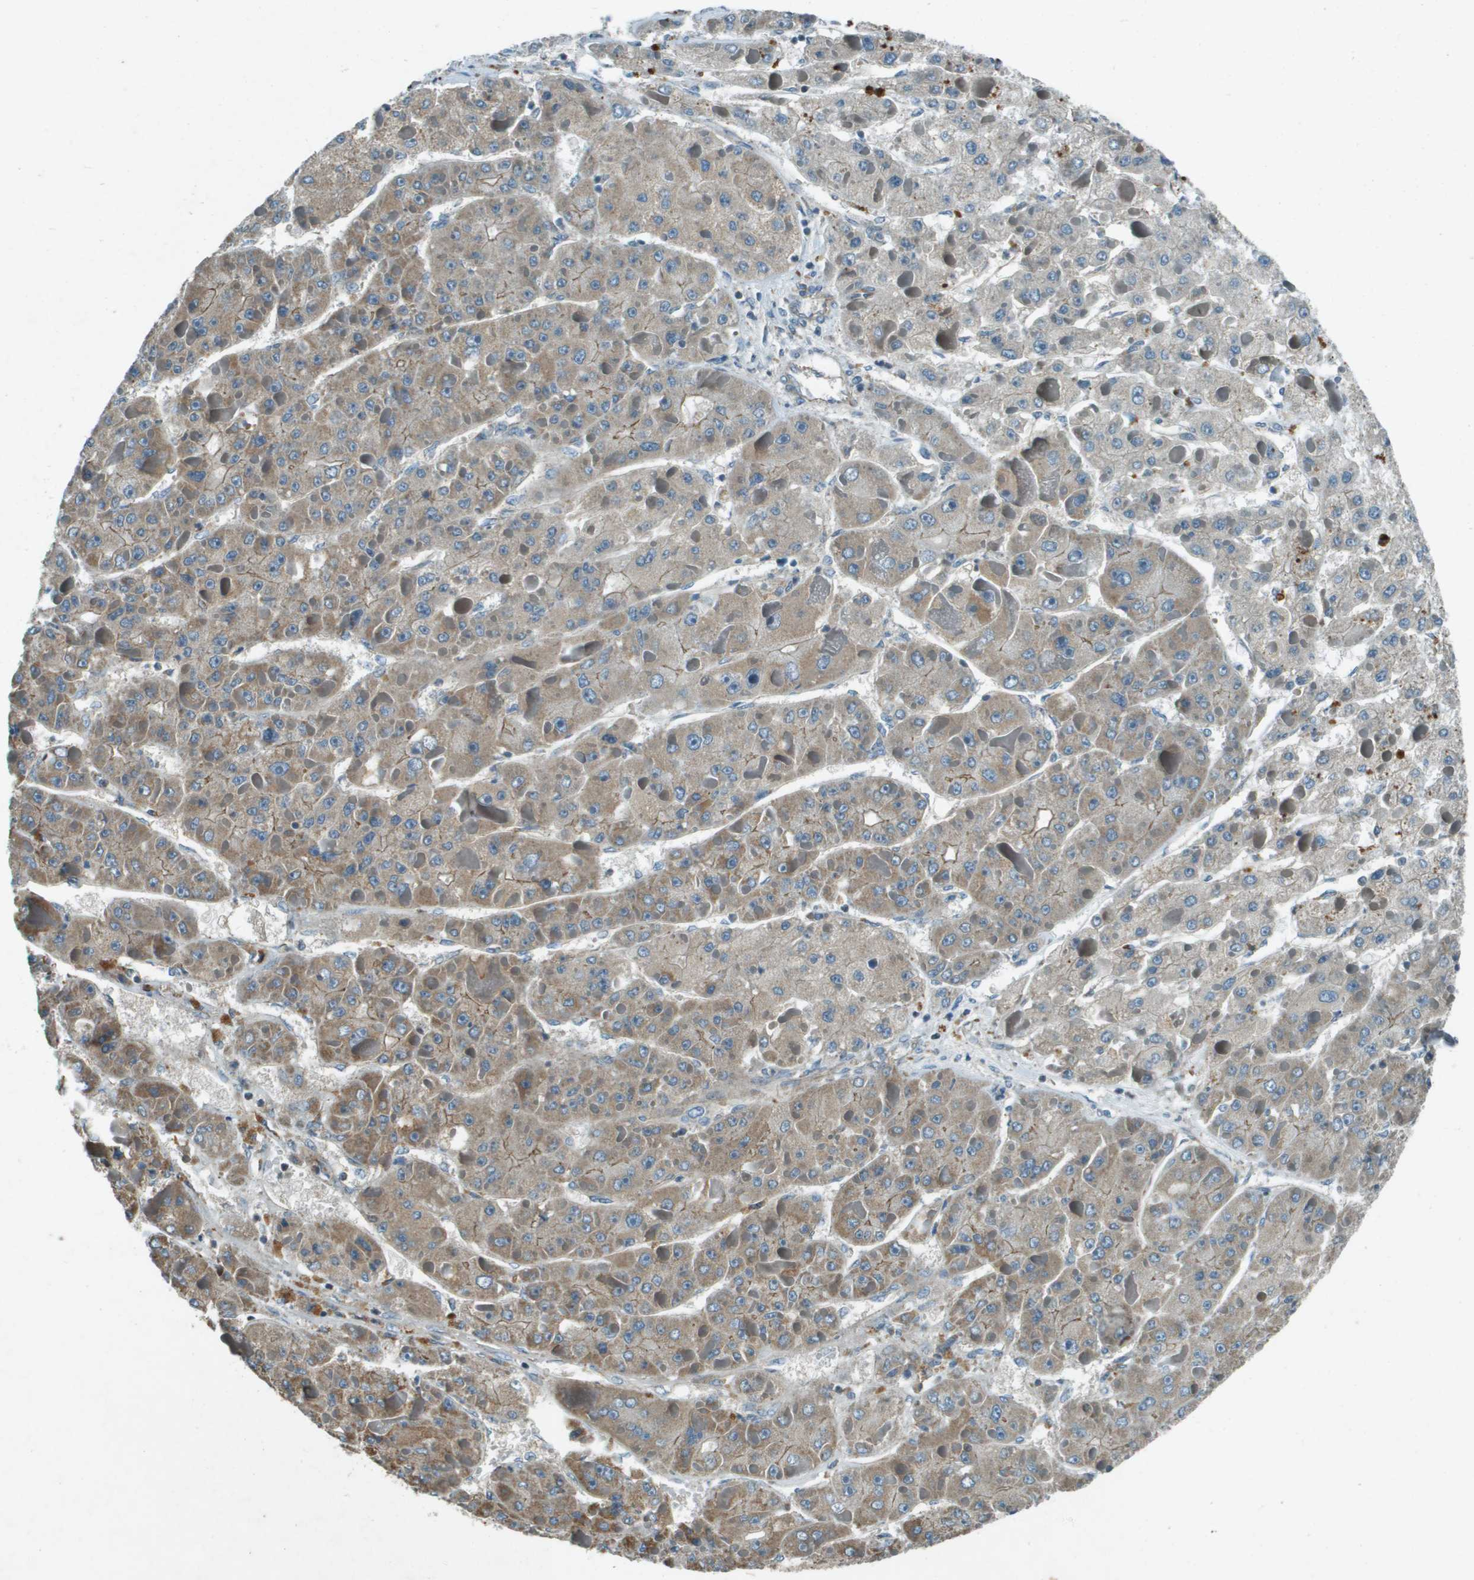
{"staining": {"intensity": "weak", "quantity": ">75%", "location": "cytoplasmic/membranous"}, "tissue": "liver cancer", "cell_type": "Tumor cells", "image_type": "cancer", "snomed": [{"axis": "morphology", "description": "Carcinoma, Hepatocellular, NOS"}, {"axis": "topography", "description": "Liver"}], "caption": "Immunohistochemistry of liver cancer (hepatocellular carcinoma) exhibits low levels of weak cytoplasmic/membranous positivity in about >75% of tumor cells.", "gene": "MIGA1", "patient": {"sex": "female", "age": 73}}